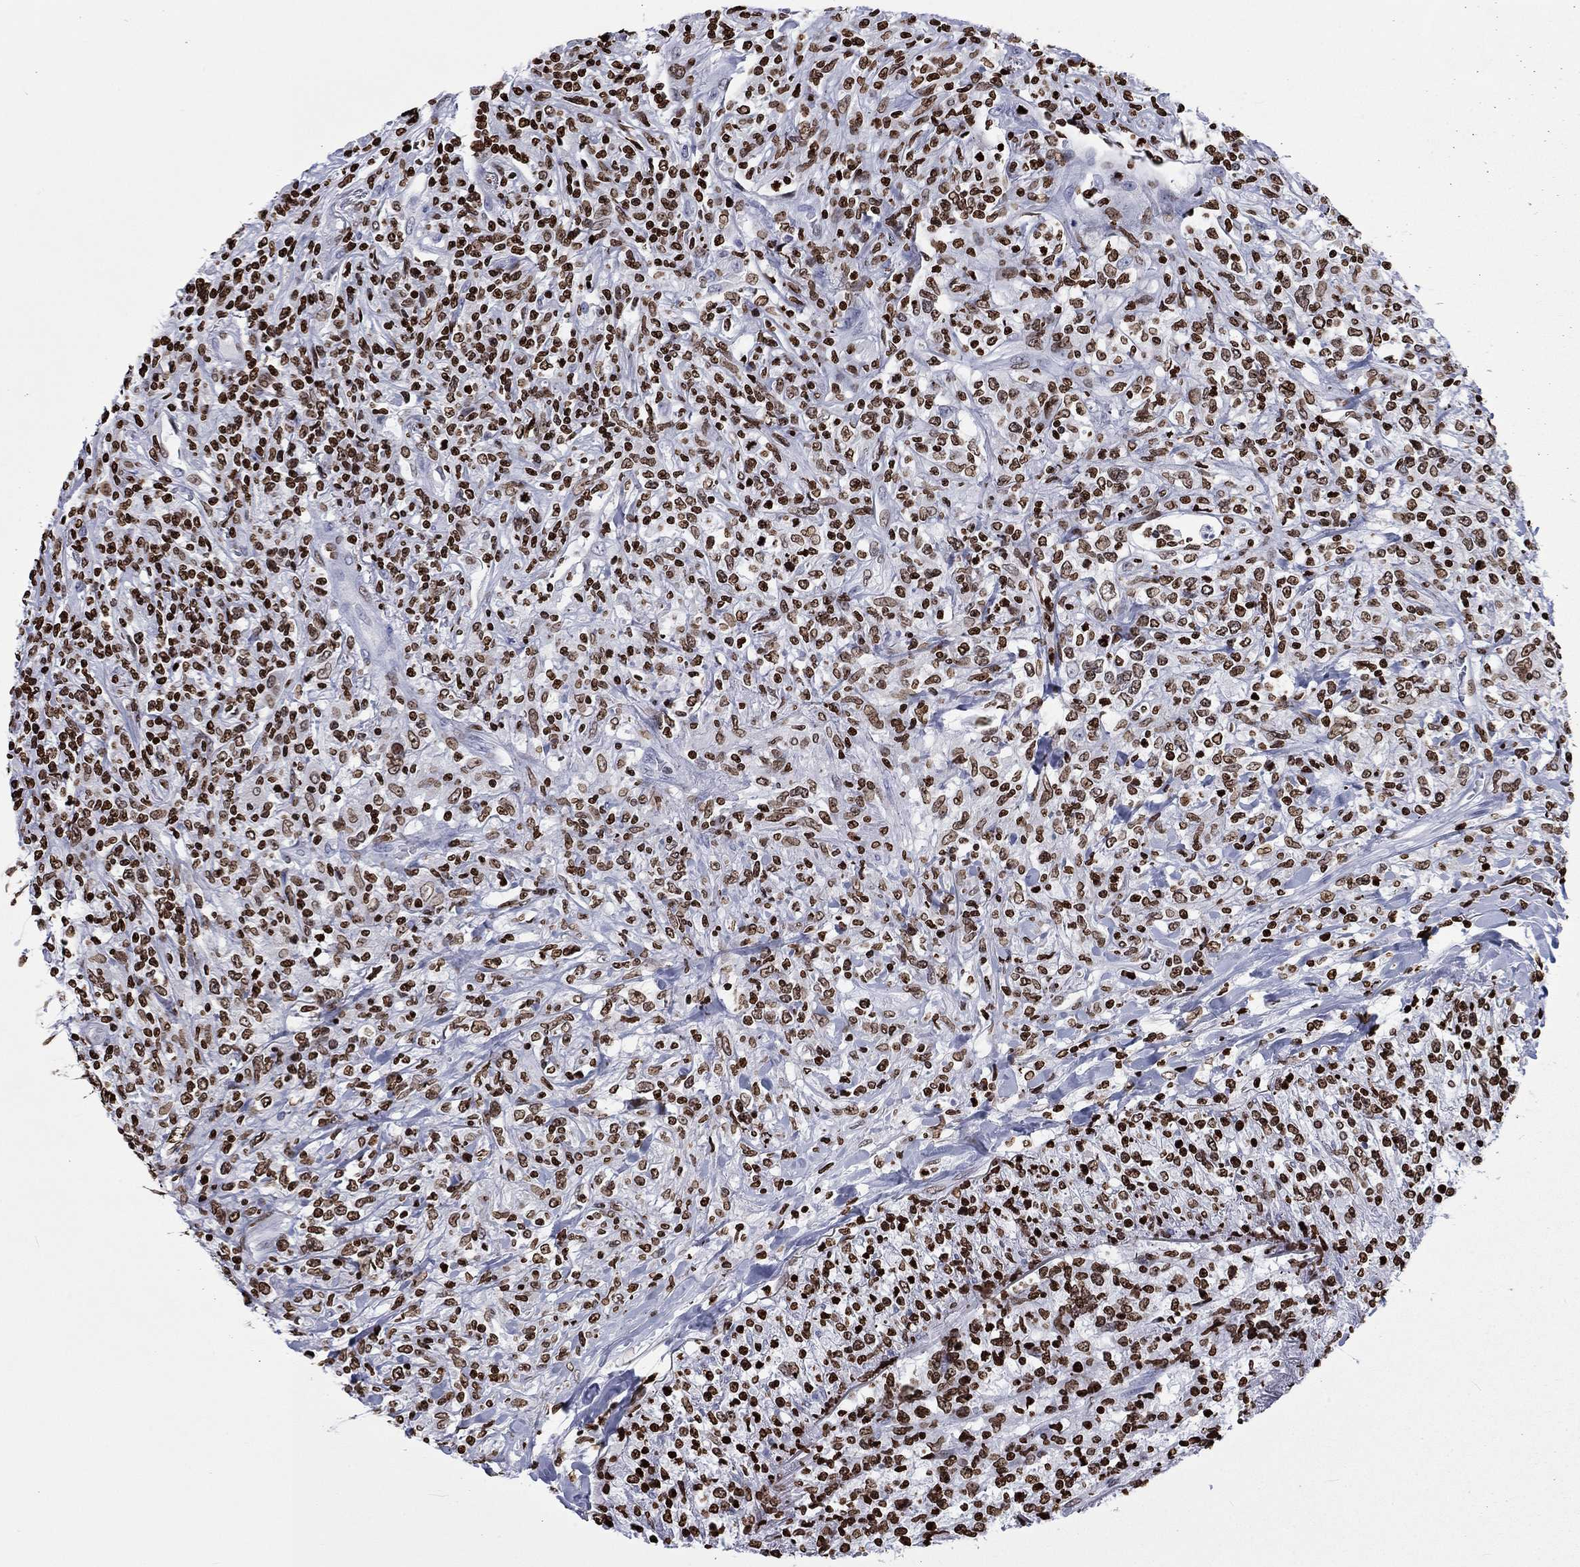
{"staining": {"intensity": "strong", "quantity": "25%-75%", "location": "nuclear"}, "tissue": "lymphoma", "cell_type": "Tumor cells", "image_type": "cancer", "snomed": [{"axis": "morphology", "description": "Malignant lymphoma, non-Hodgkin's type, High grade"}, {"axis": "topography", "description": "Lung"}], "caption": "Immunohistochemical staining of human high-grade malignant lymphoma, non-Hodgkin's type shows high levels of strong nuclear protein staining in approximately 25%-75% of tumor cells. (Stains: DAB in brown, nuclei in blue, Microscopy: brightfield microscopy at high magnification).", "gene": "H1-5", "patient": {"sex": "male", "age": 79}}